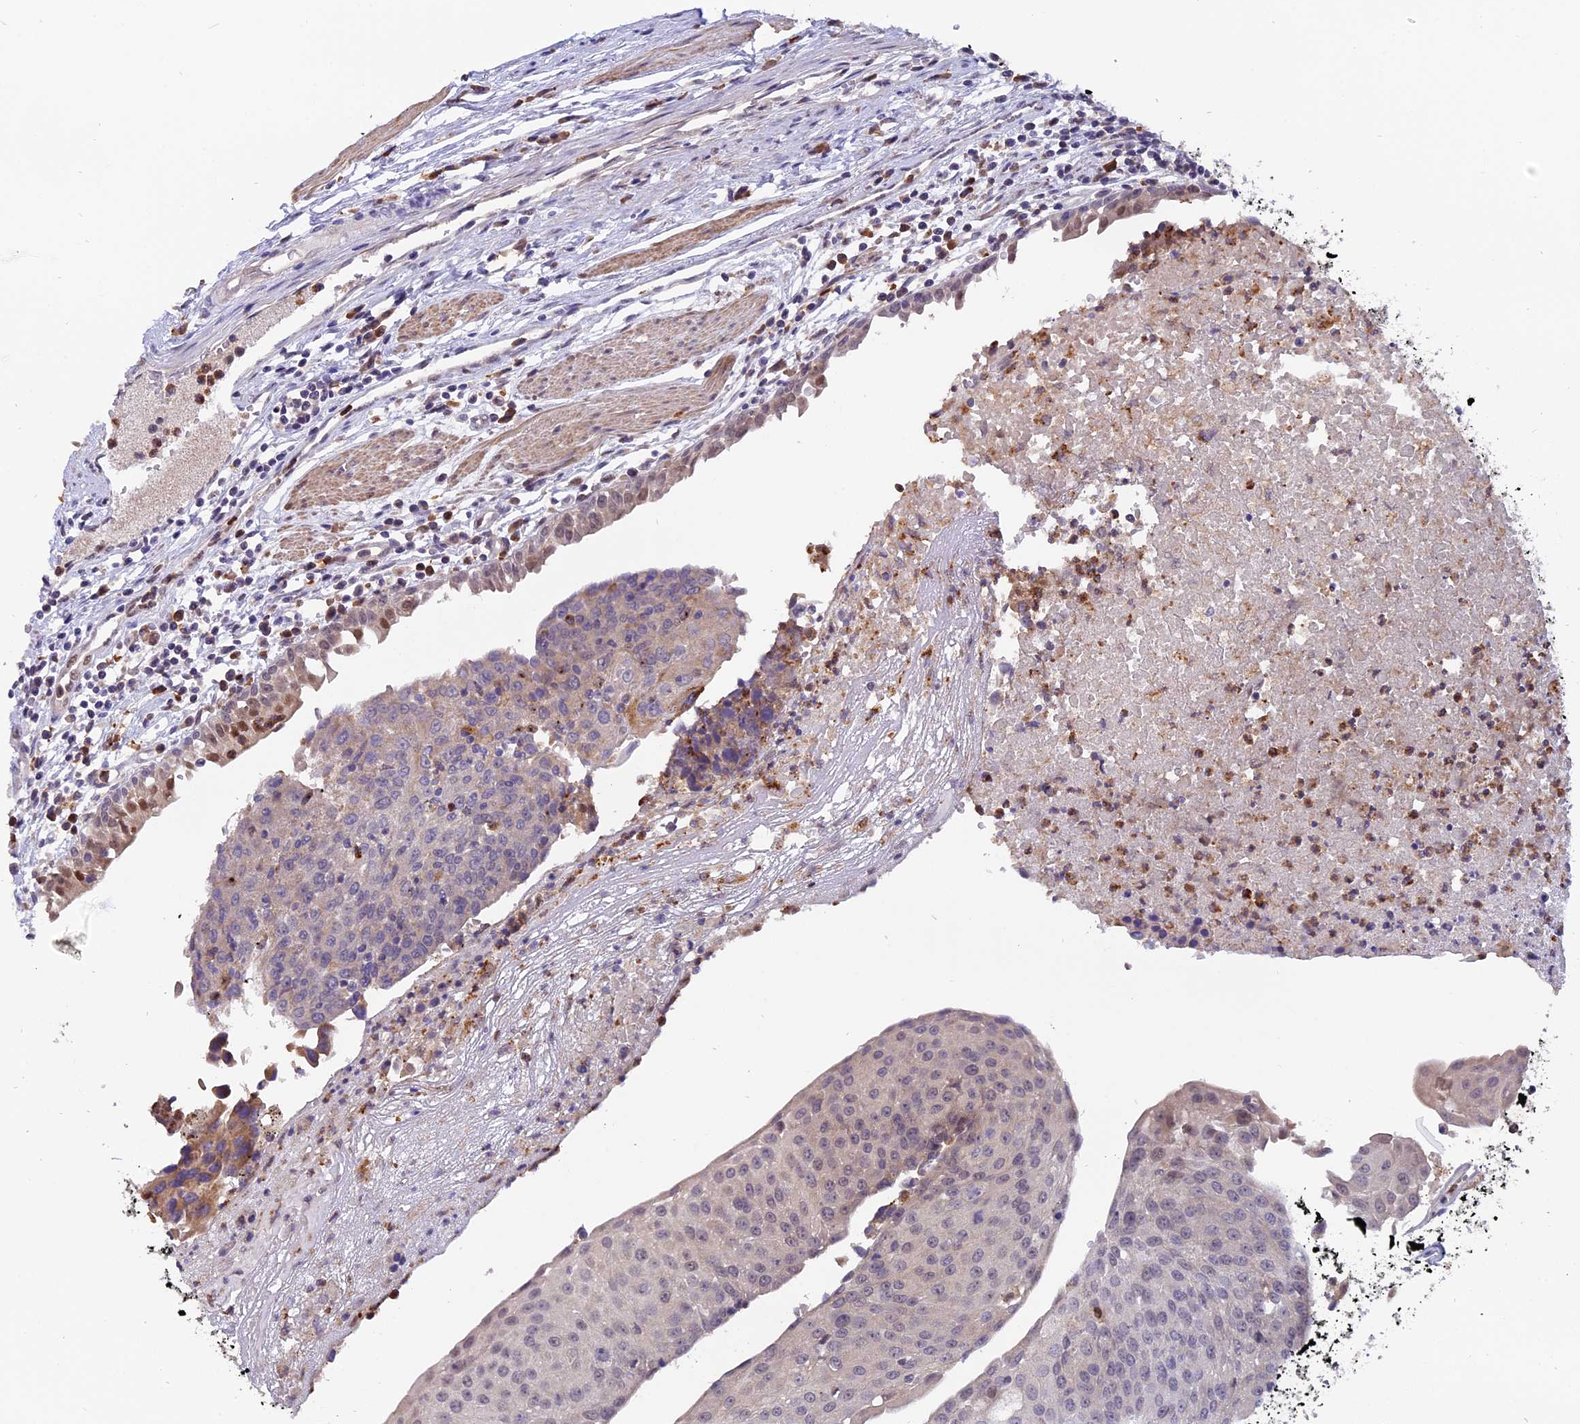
{"staining": {"intensity": "negative", "quantity": "none", "location": "none"}, "tissue": "urothelial cancer", "cell_type": "Tumor cells", "image_type": "cancer", "snomed": [{"axis": "morphology", "description": "Urothelial carcinoma, High grade"}, {"axis": "topography", "description": "Urinary bladder"}], "caption": "Tumor cells show no significant protein expression in urothelial cancer.", "gene": "FAM118B", "patient": {"sex": "female", "age": 85}}